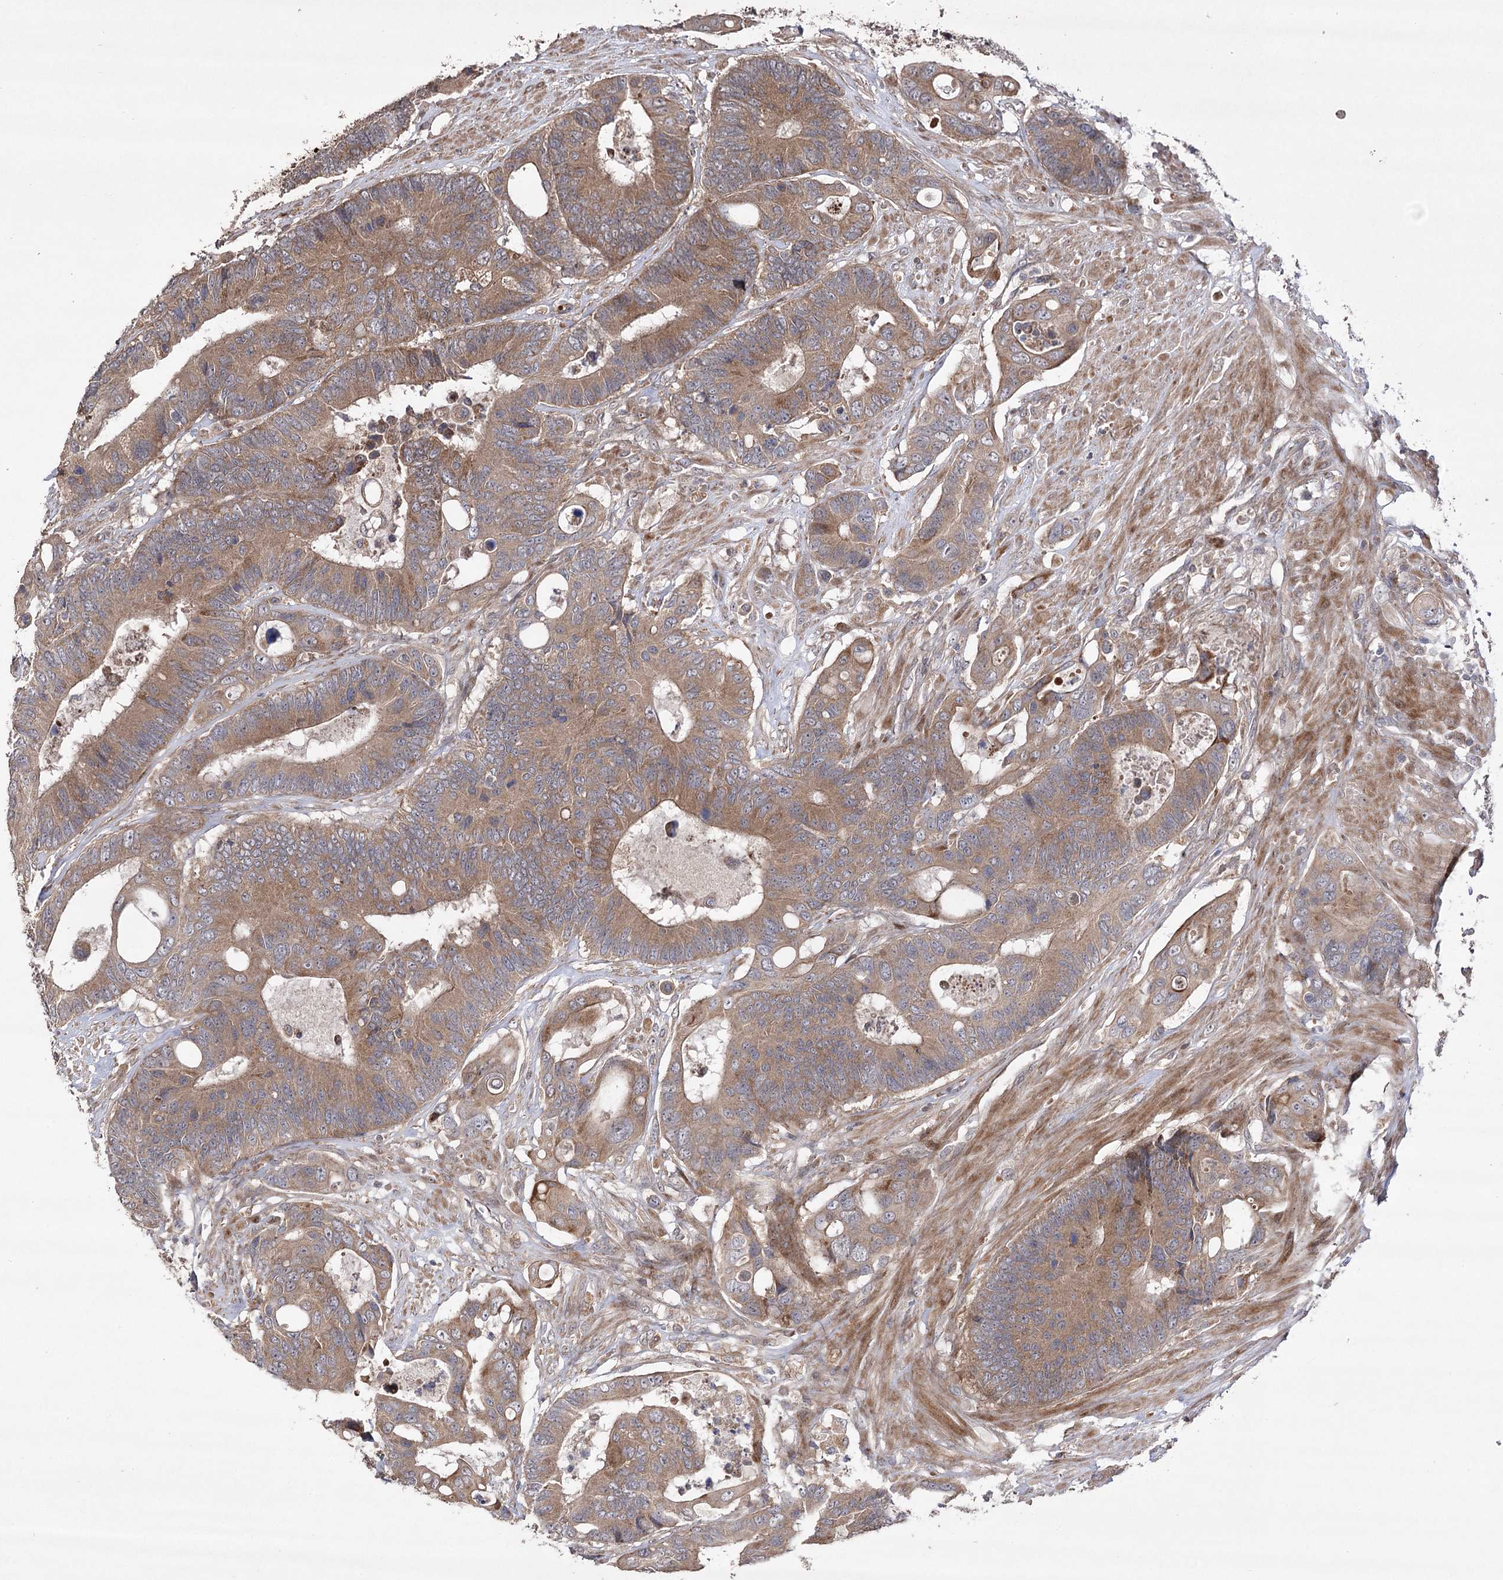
{"staining": {"intensity": "moderate", "quantity": ">75%", "location": "cytoplasmic/membranous"}, "tissue": "colorectal cancer", "cell_type": "Tumor cells", "image_type": "cancer", "snomed": [{"axis": "morphology", "description": "Adenocarcinoma, NOS"}, {"axis": "topography", "description": "Rectum"}], "caption": "Immunohistochemical staining of colorectal cancer shows medium levels of moderate cytoplasmic/membranous protein staining in approximately >75% of tumor cells.", "gene": "OBSL1", "patient": {"sex": "male", "age": 55}}